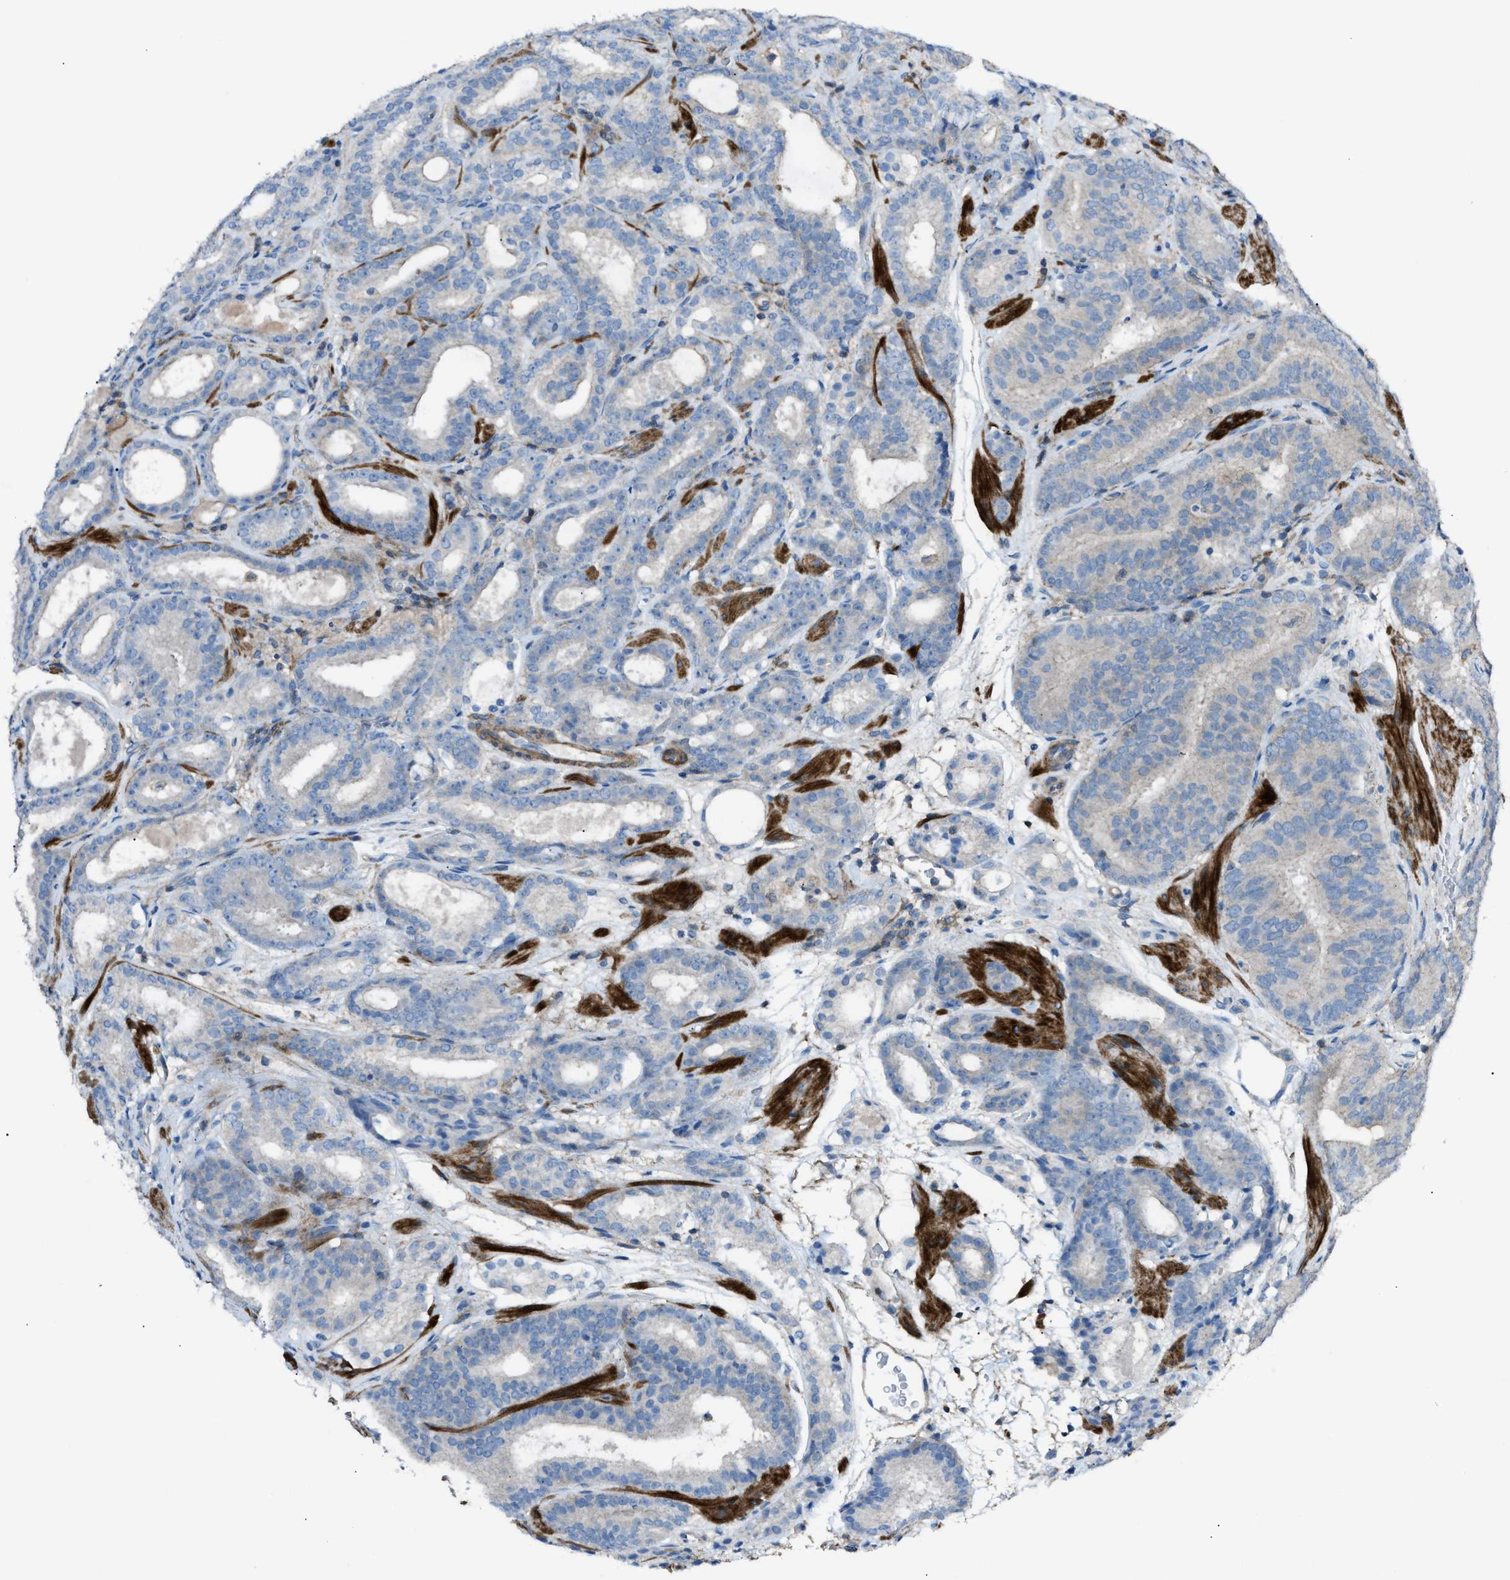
{"staining": {"intensity": "negative", "quantity": "none", "location": "none"}, "tissue": "prostate cancer", "cell_type": "Tumor cells", "image_type": "cancer", "snomed": [{"axis": "morphology", "description": "Adenocarcinoma, Low grade"}, {"axis": "topography", "description": "Prostate"}], "caption": "This is an IHC photomicrograph of adenocarcinoma (low-grade) (prostate). There is no expression in tumor cells.", "gene": "NCK2", "patient": {"sex": "male", "age": 69}}